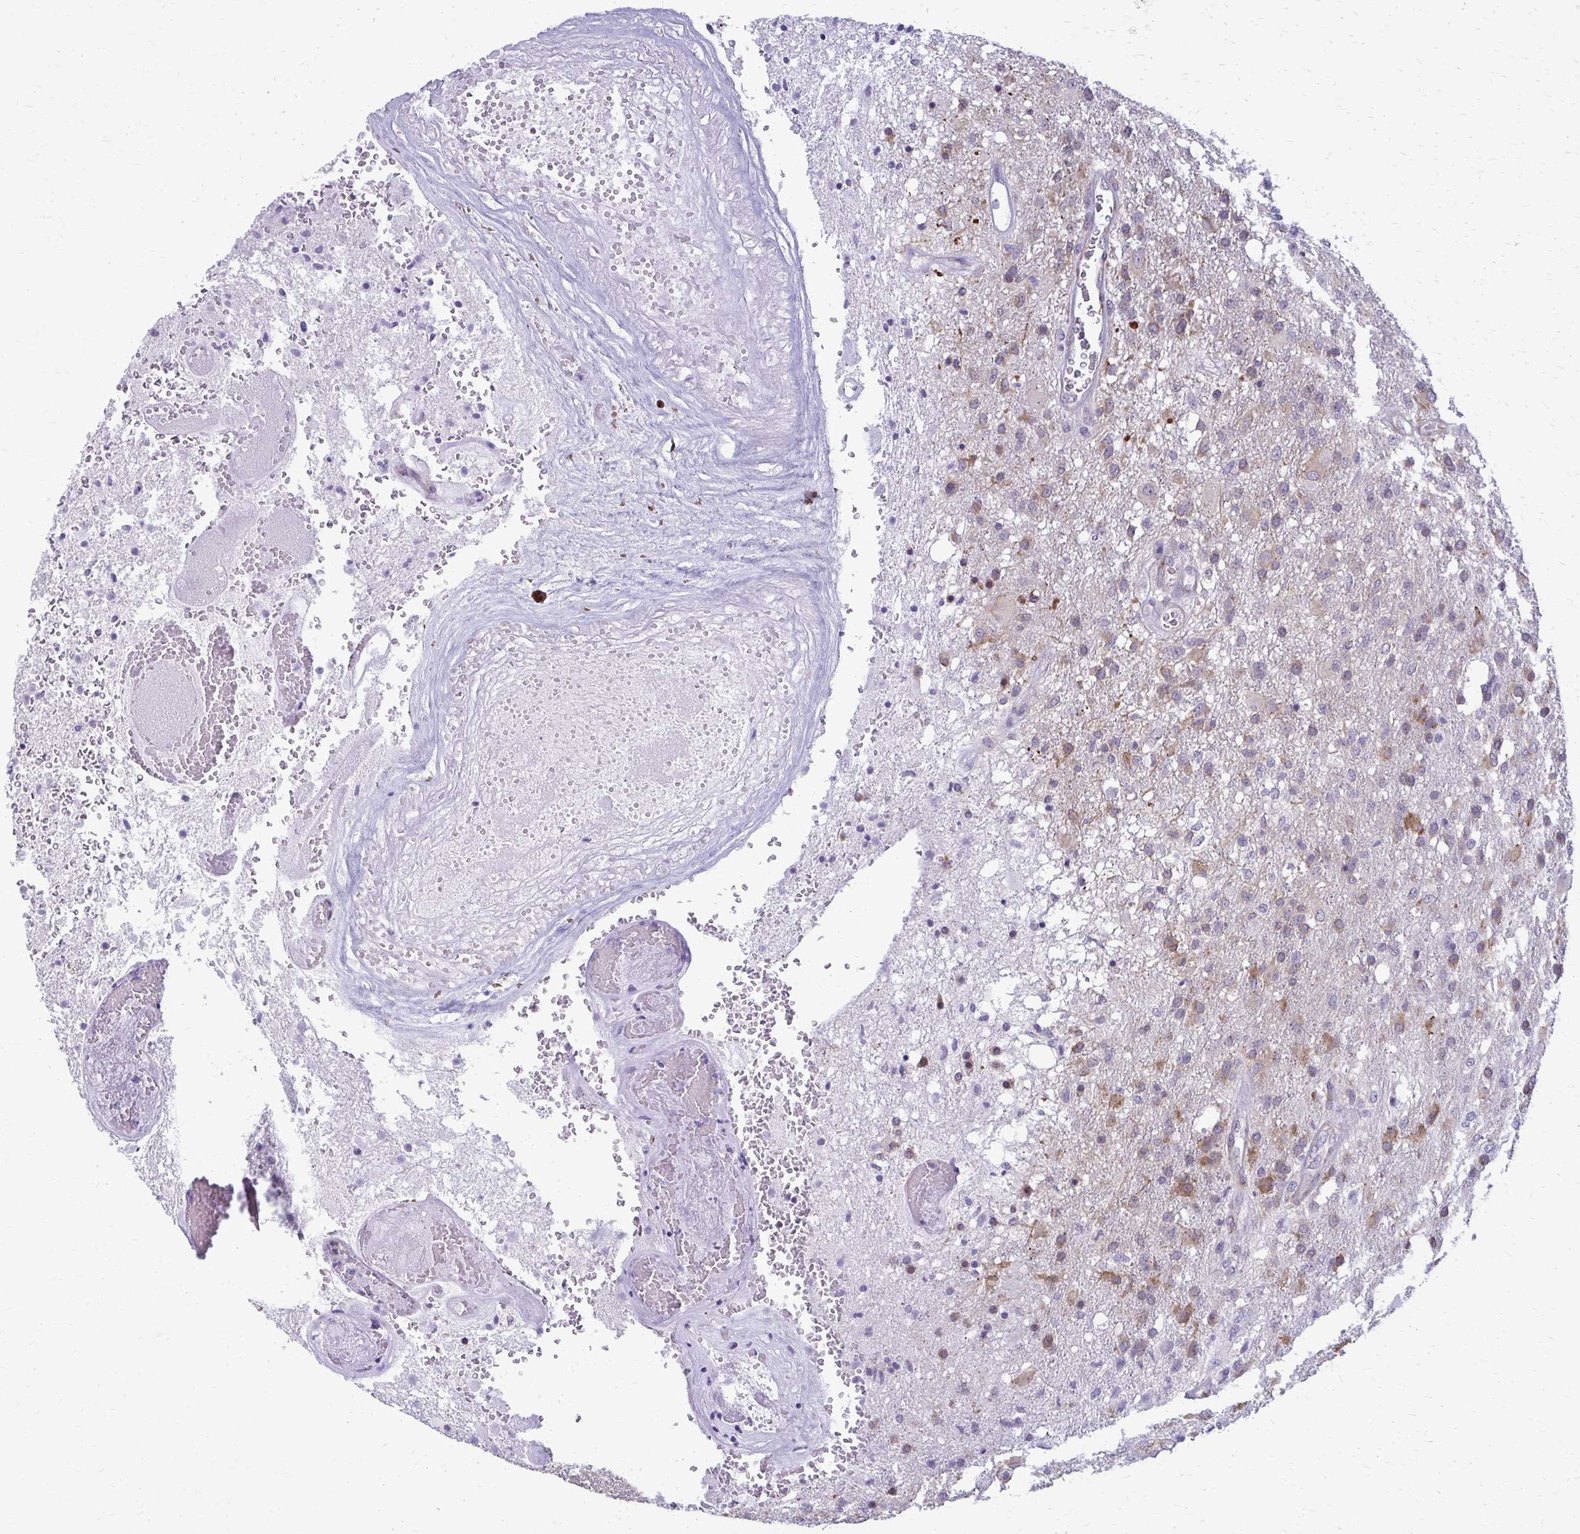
{"staining": {"intensity": "moderate", "quantity": "<25%", "location": "cytoplasmic/membranous"}, "tissue": "glioma", "cell_type": "Tumor cells", "image_type": "cancer", "snomed": [{"axis": "morphology", "description": "Glioma, malignant, High grade"}, {"axis": "topography", "description": "Brain"}], "caption": "Protein staining of malignant glioma (high-grade) tissue exhibits moderate cytoplasmic/membranous staining in about <25% of tumor cells.", "gene": "DEPP1", "patient": {"sex": "female", "age": 74}}